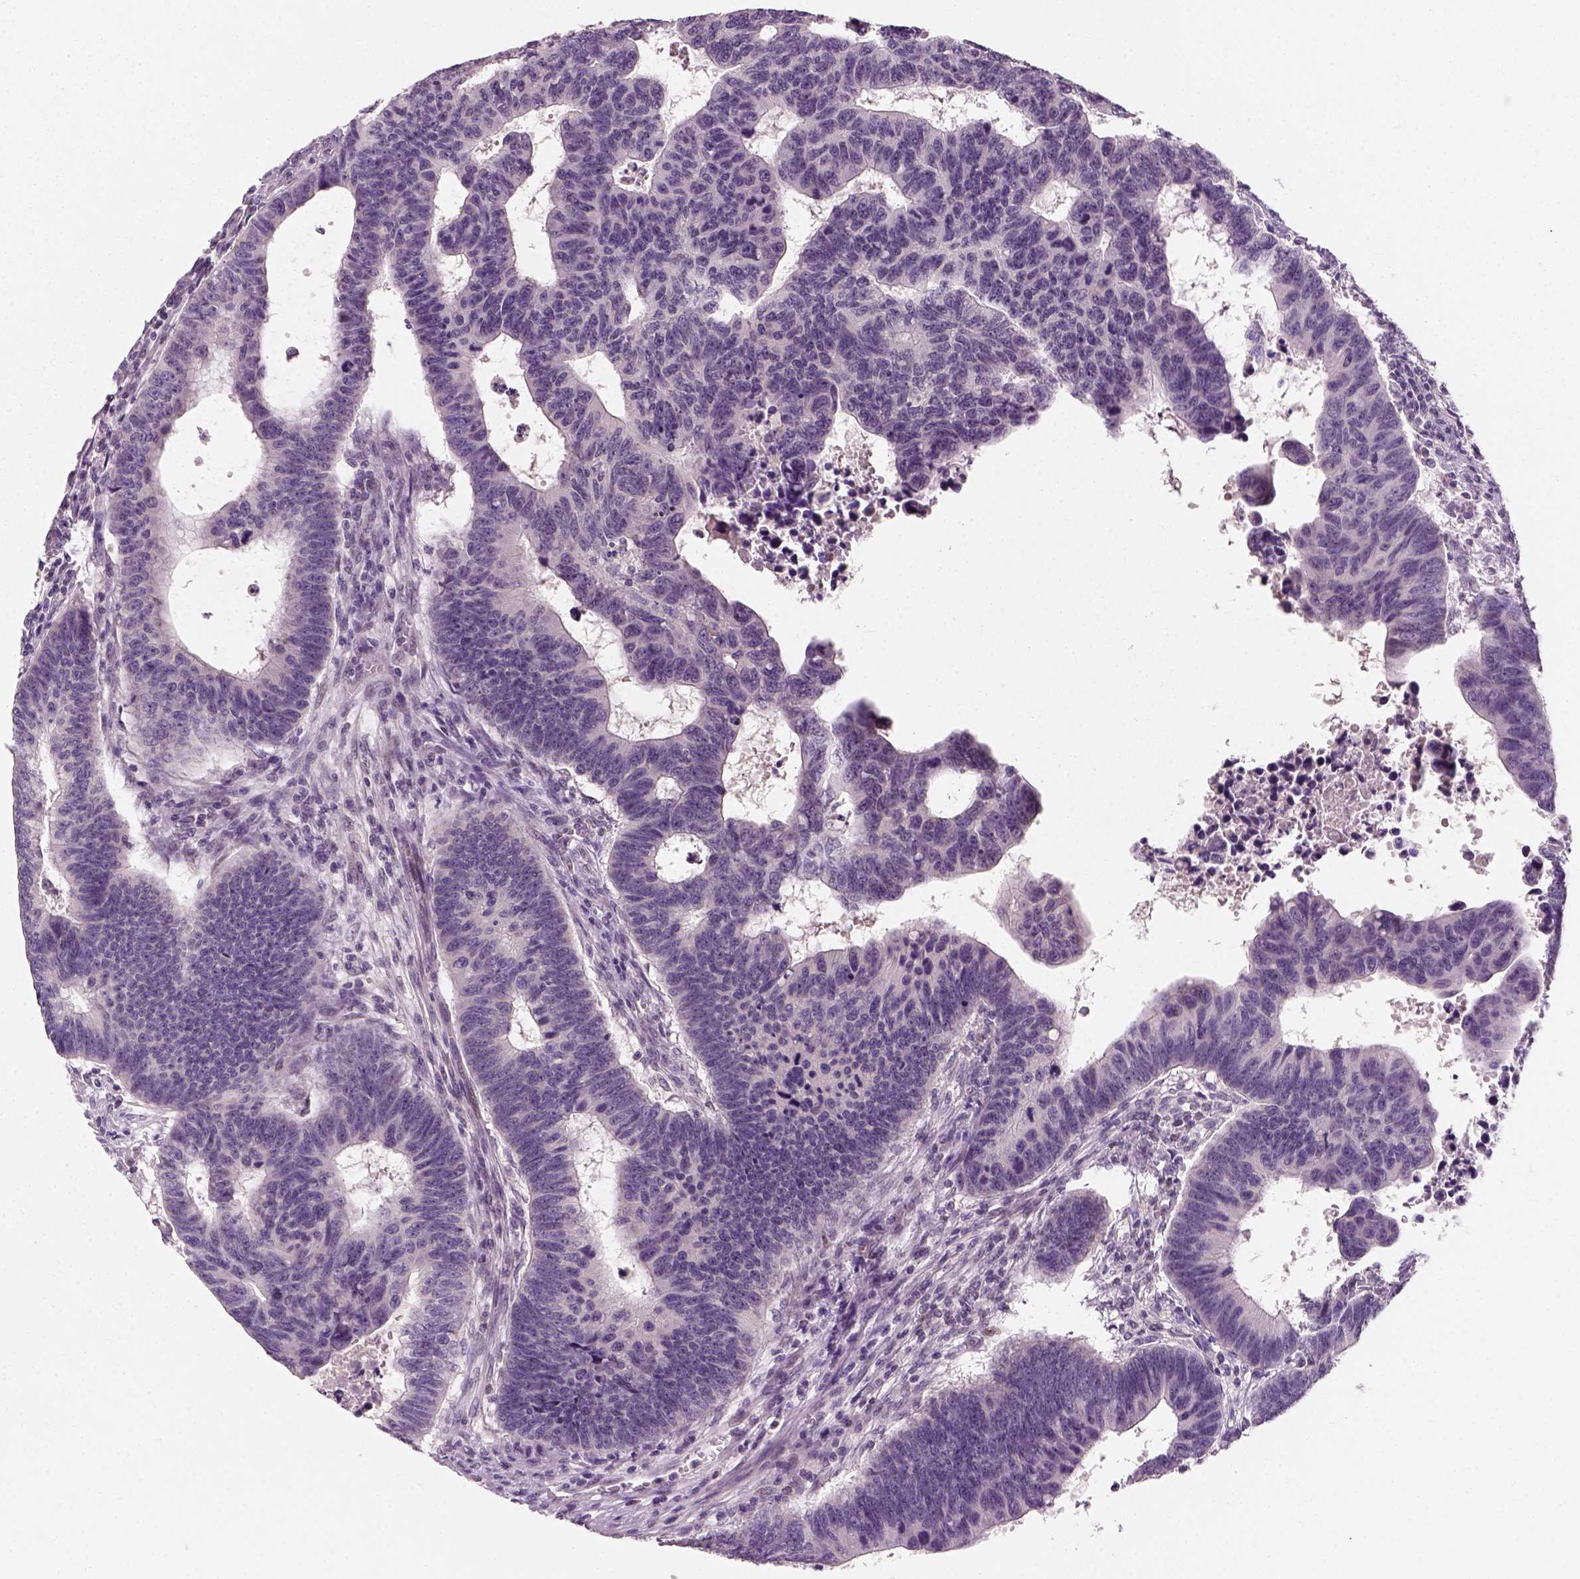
{"staining": {"intensity": "negative", "quantity": "none", "location": "none"}, "tissue": "colorectal cancer", "cell_type": "Tumor cells", "image_type": "cancer", "snomed": [{"axis": "morphology", "description": "Adenocarcinoma, NOS"}, {"axis": "topography", "description": "Rectum"}], "caption": "This histopathology image is of colorectal cancer (adenocarcinoma) stained with IHC to label a protein in brown with the nuclei are counter-stained blue. There is no staining in tumor cells. Nuclei are stained in blue.", "gene": "TP53", "patient": {"sex": "female", "age": 85}}